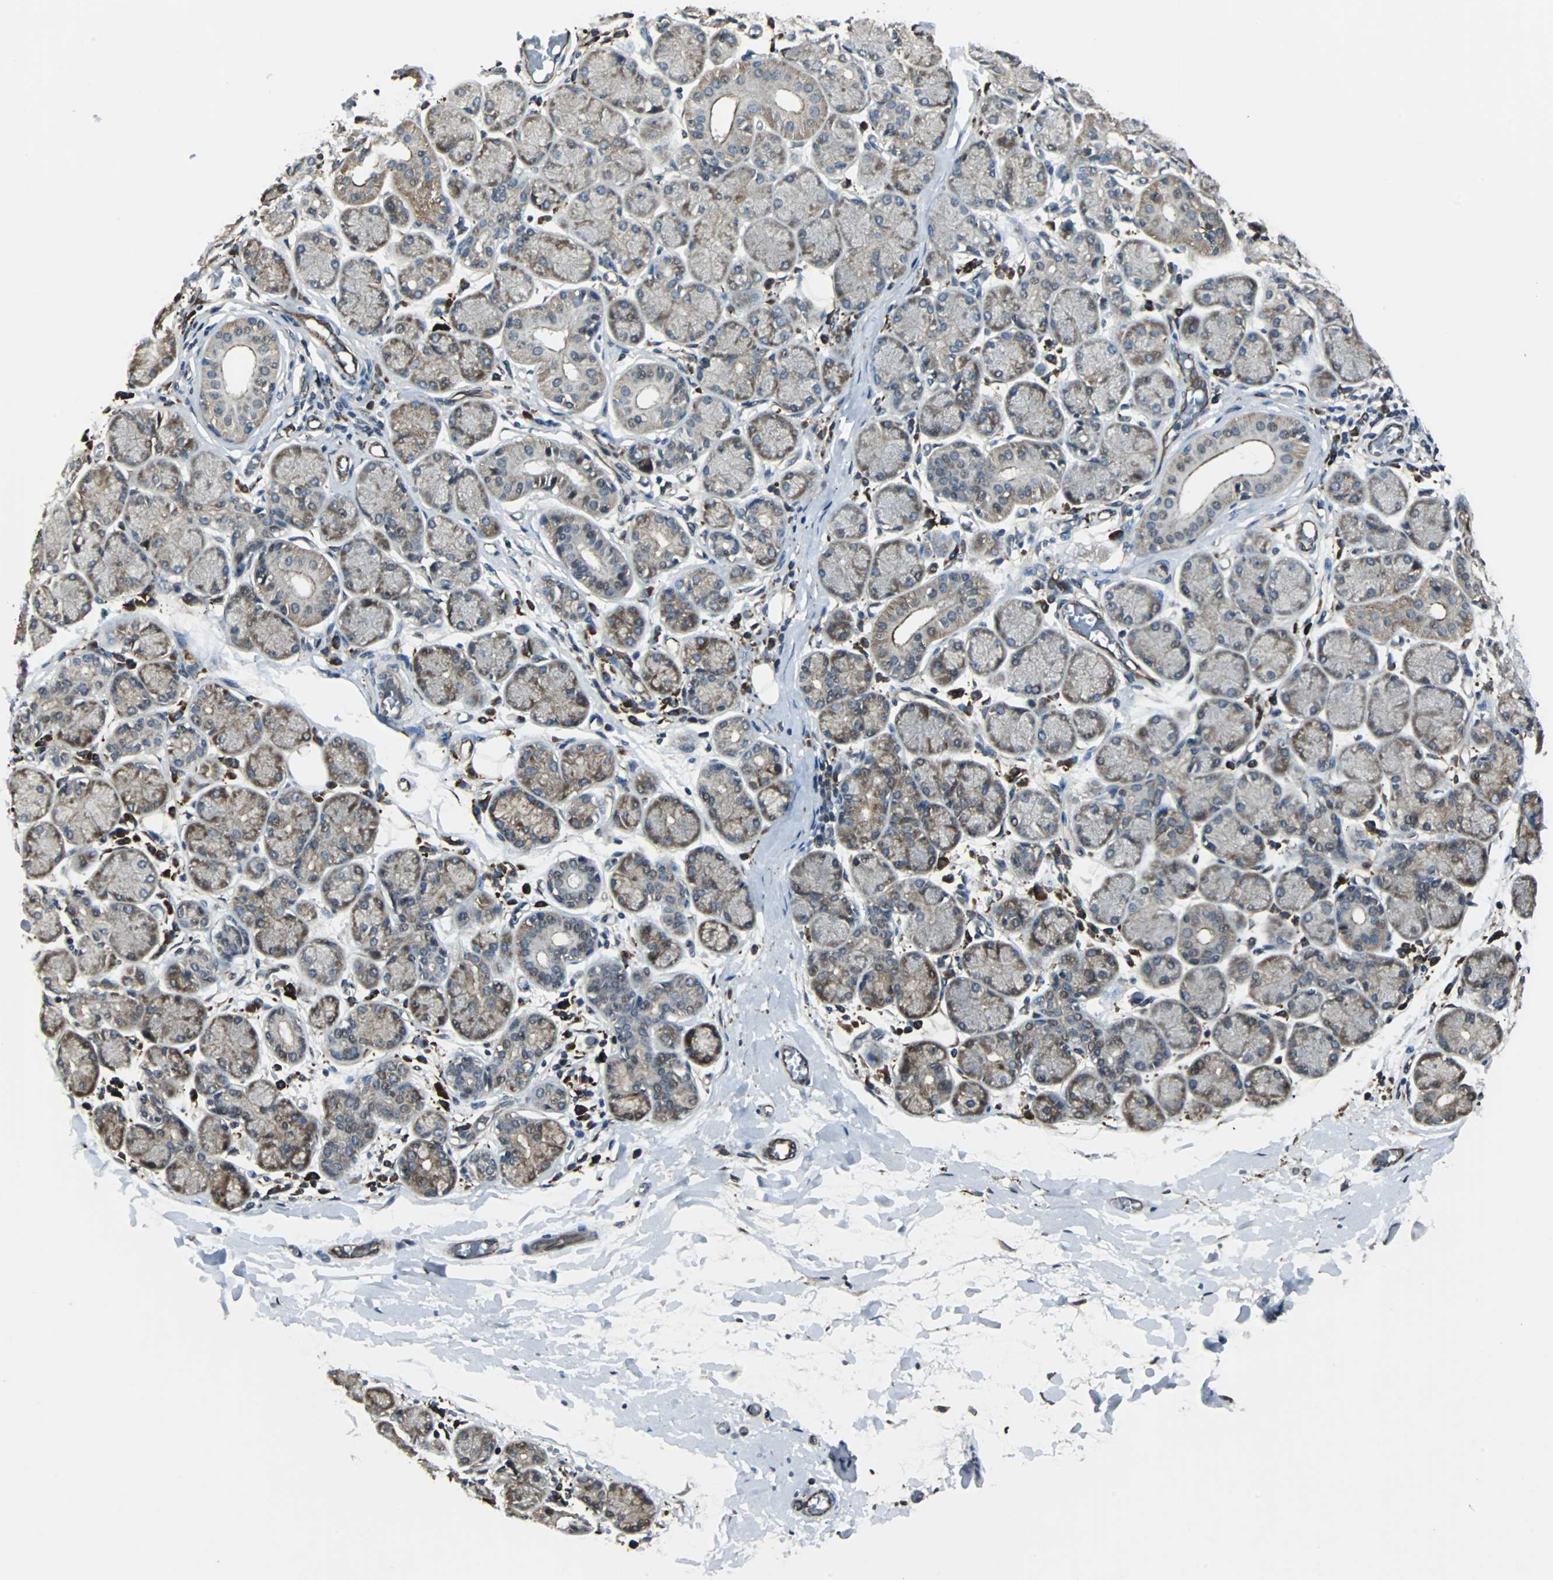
{"staining": {"intensity": "moderate", "quantity": "25%-75%", "location": "cytoplasmic/membranous"}, "tissue": "salivary gland", "cell_type": "Glandular cells", "image_type": "normal", "snomed": [{"axis": "morphology", "description": "Normal tissue, NOS"}, {"axis": "topography", "description": "Salivary gland"}], "caption": "Salivary gland was stained to show a protein in brown. There is medium levels of moderate cytoplasmic/membranous staining in about 25%-75% of glandular cells.", "gene": "CHP1", "patient": {"sex": "female", "age": 24}}